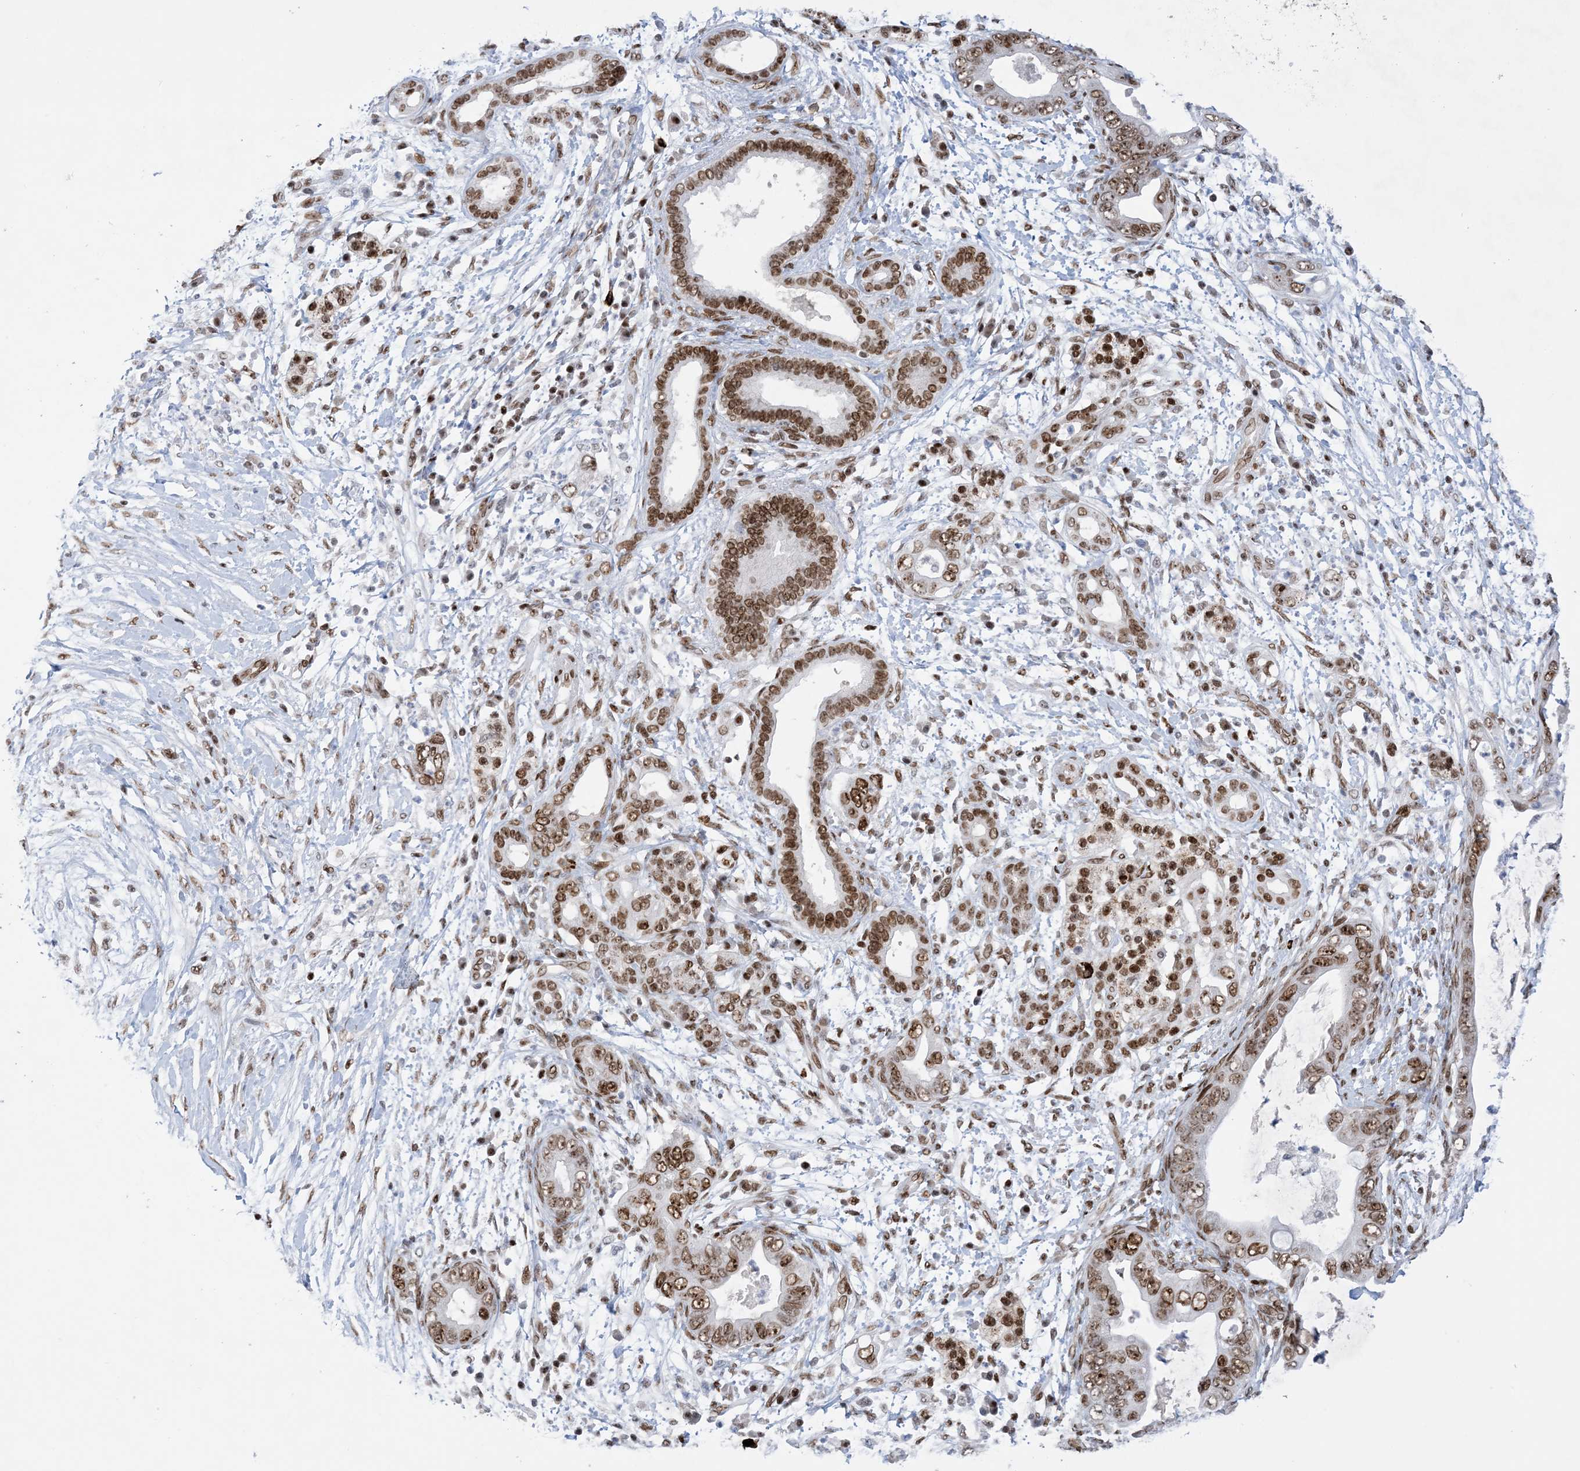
{"staining": {"intensity": "moderate", "quantity": ">75%", "location": "nuclear"}, "tissue": "pancreatic cancer", "cell_type": "Tumor cells", "image_type": "cancer", "snomed": [{"axis": "morphology", "description": "Adenocarcinoma, NOS"}, {"axis": "topography", "description": "Pancreas"}], "caption": "This is an image of immunohistochemistry staining of pancreatic cancer (adenocarcinoma), which shows moderate positivity in the nuclear of tumor cells.", "gene": "TSPYL1", "patient": {"sex": "male", "age": 75}}